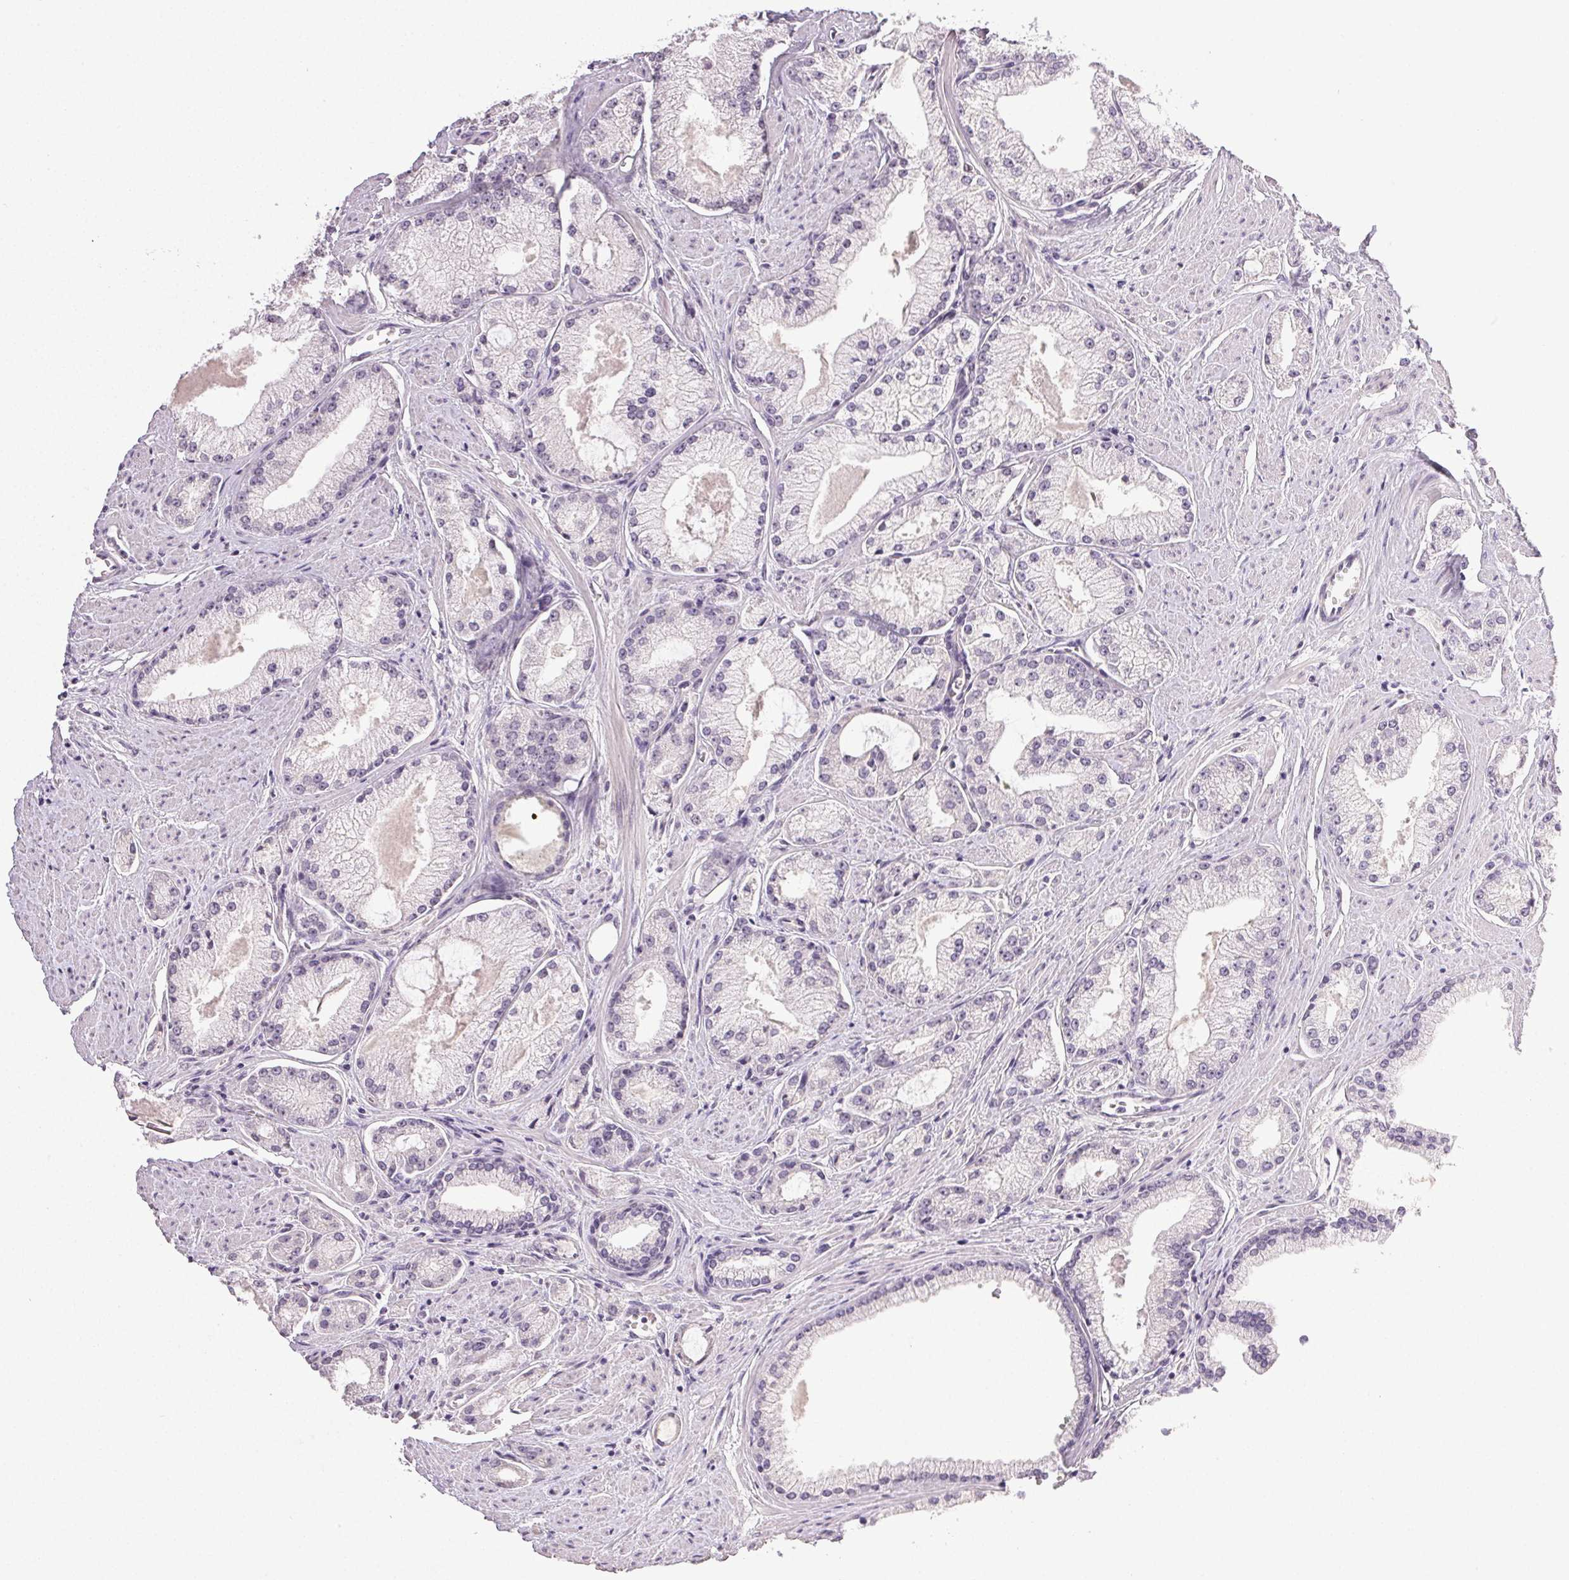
{"staining": {"intensity": "negative", "quantity": "none", "location": "none"}, "tissue": "prostate cancer", "cell_type": "Tumor cells", "image_type": "cancer", "snomed": [{"axis": "morphology", "description": "Adenocarcinoma, High grade"}, {"axis": "topography", "description": "Prostate"}], "caption": "Tumor cells show no significant protein positivity in prostate cancer. (DAB immunohistochemistry (IHC) with hematoxylin counter stain).", "gene": "PLCB1", "patient": {"sex": "male", "age": 68}}